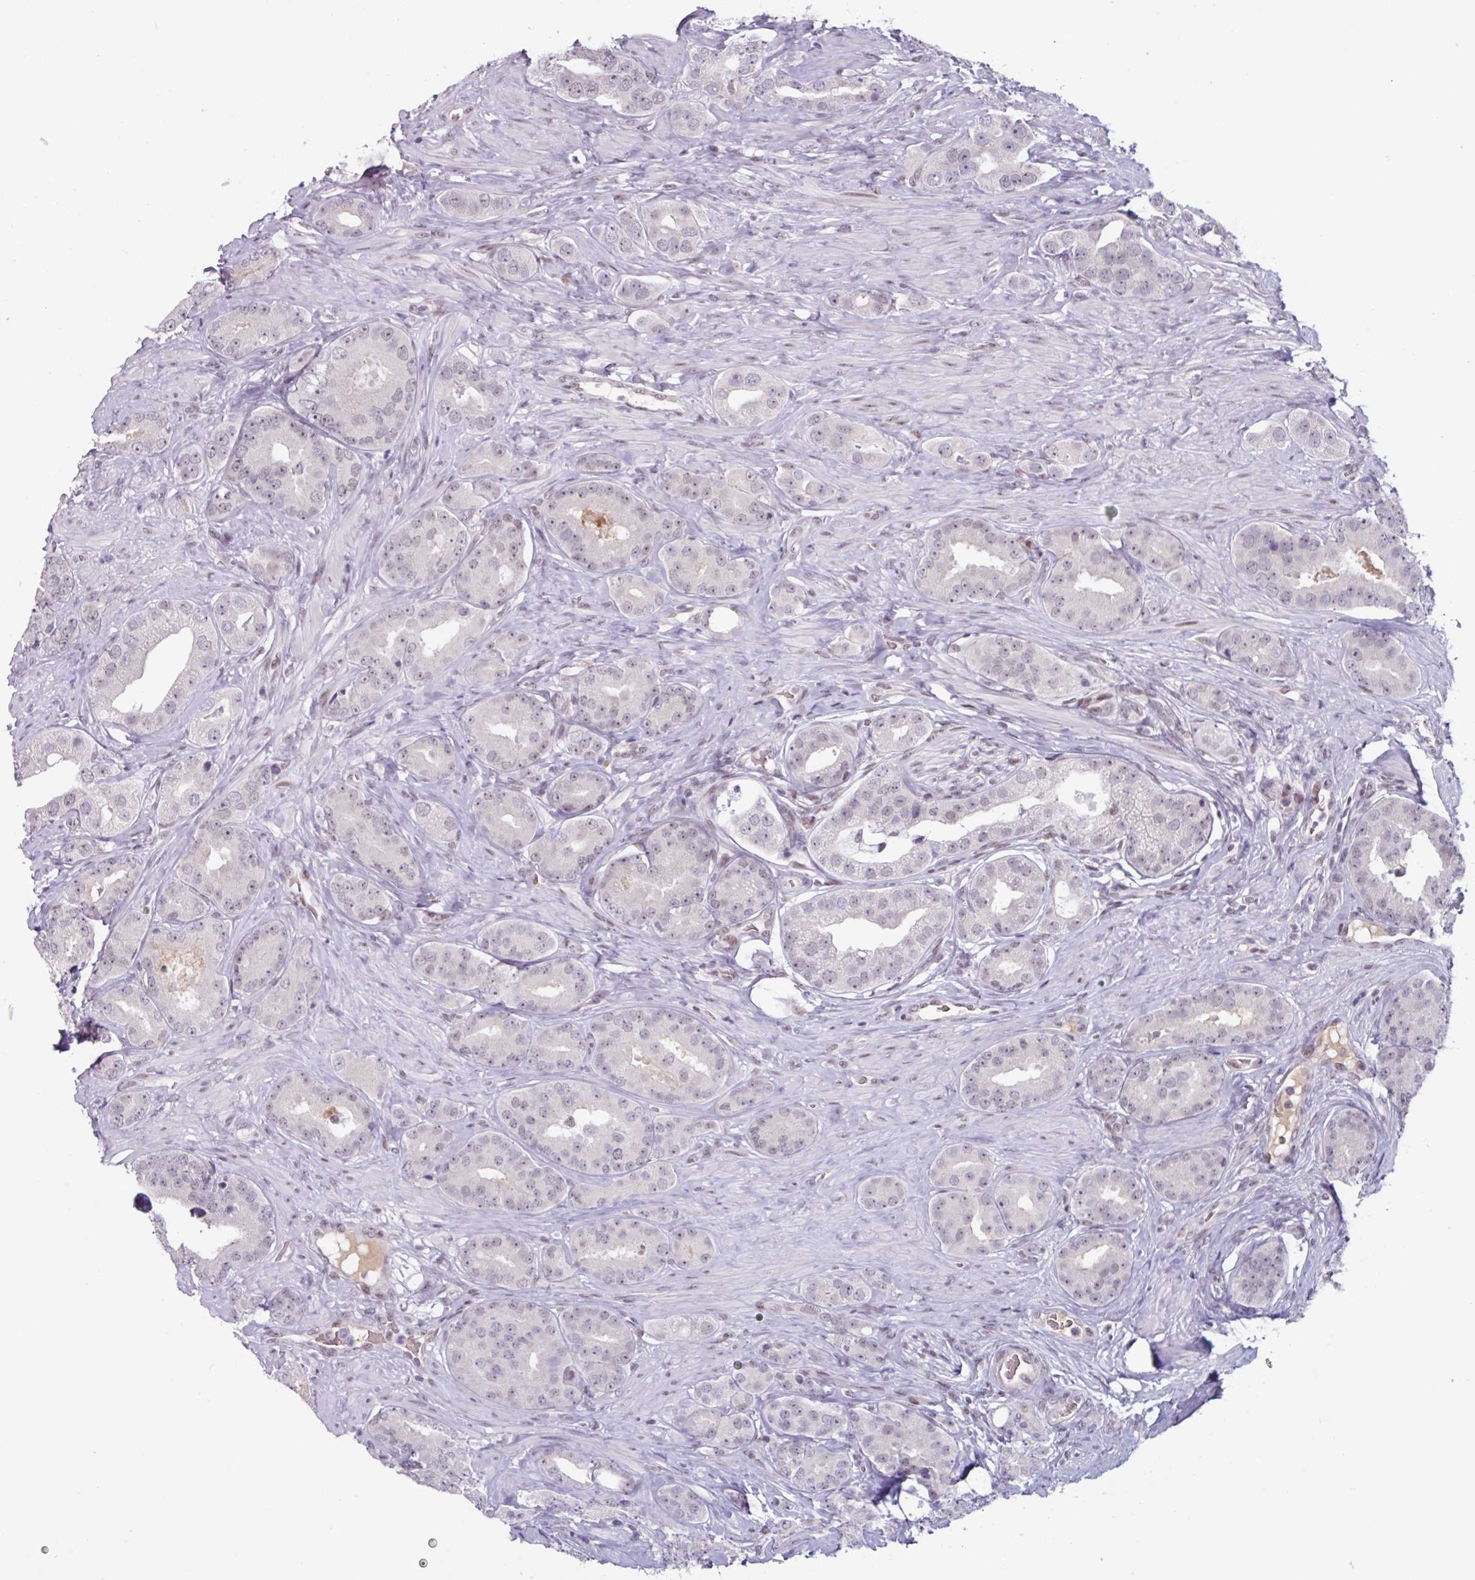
{"staining": {"intensity": "negative", "quantity": "none", "location": "none"}, "tissue": "prostate cancer", "cell_type": "Tumor cells", "image_type": "cancer", "snomed": [{"axis": "morphology", "description": "Adenocarcinoma, High grade"}, {"axis": "topography", "description": "Prostate"}], "caption": "This is an immunohistochemistry (IHC) photomicrograph of human high-grade adenocarcinoma (prostate). There is no positivity in tumor cells.", "gene": "ZNF575", "patient": {"sex": "male", "age": 63}}